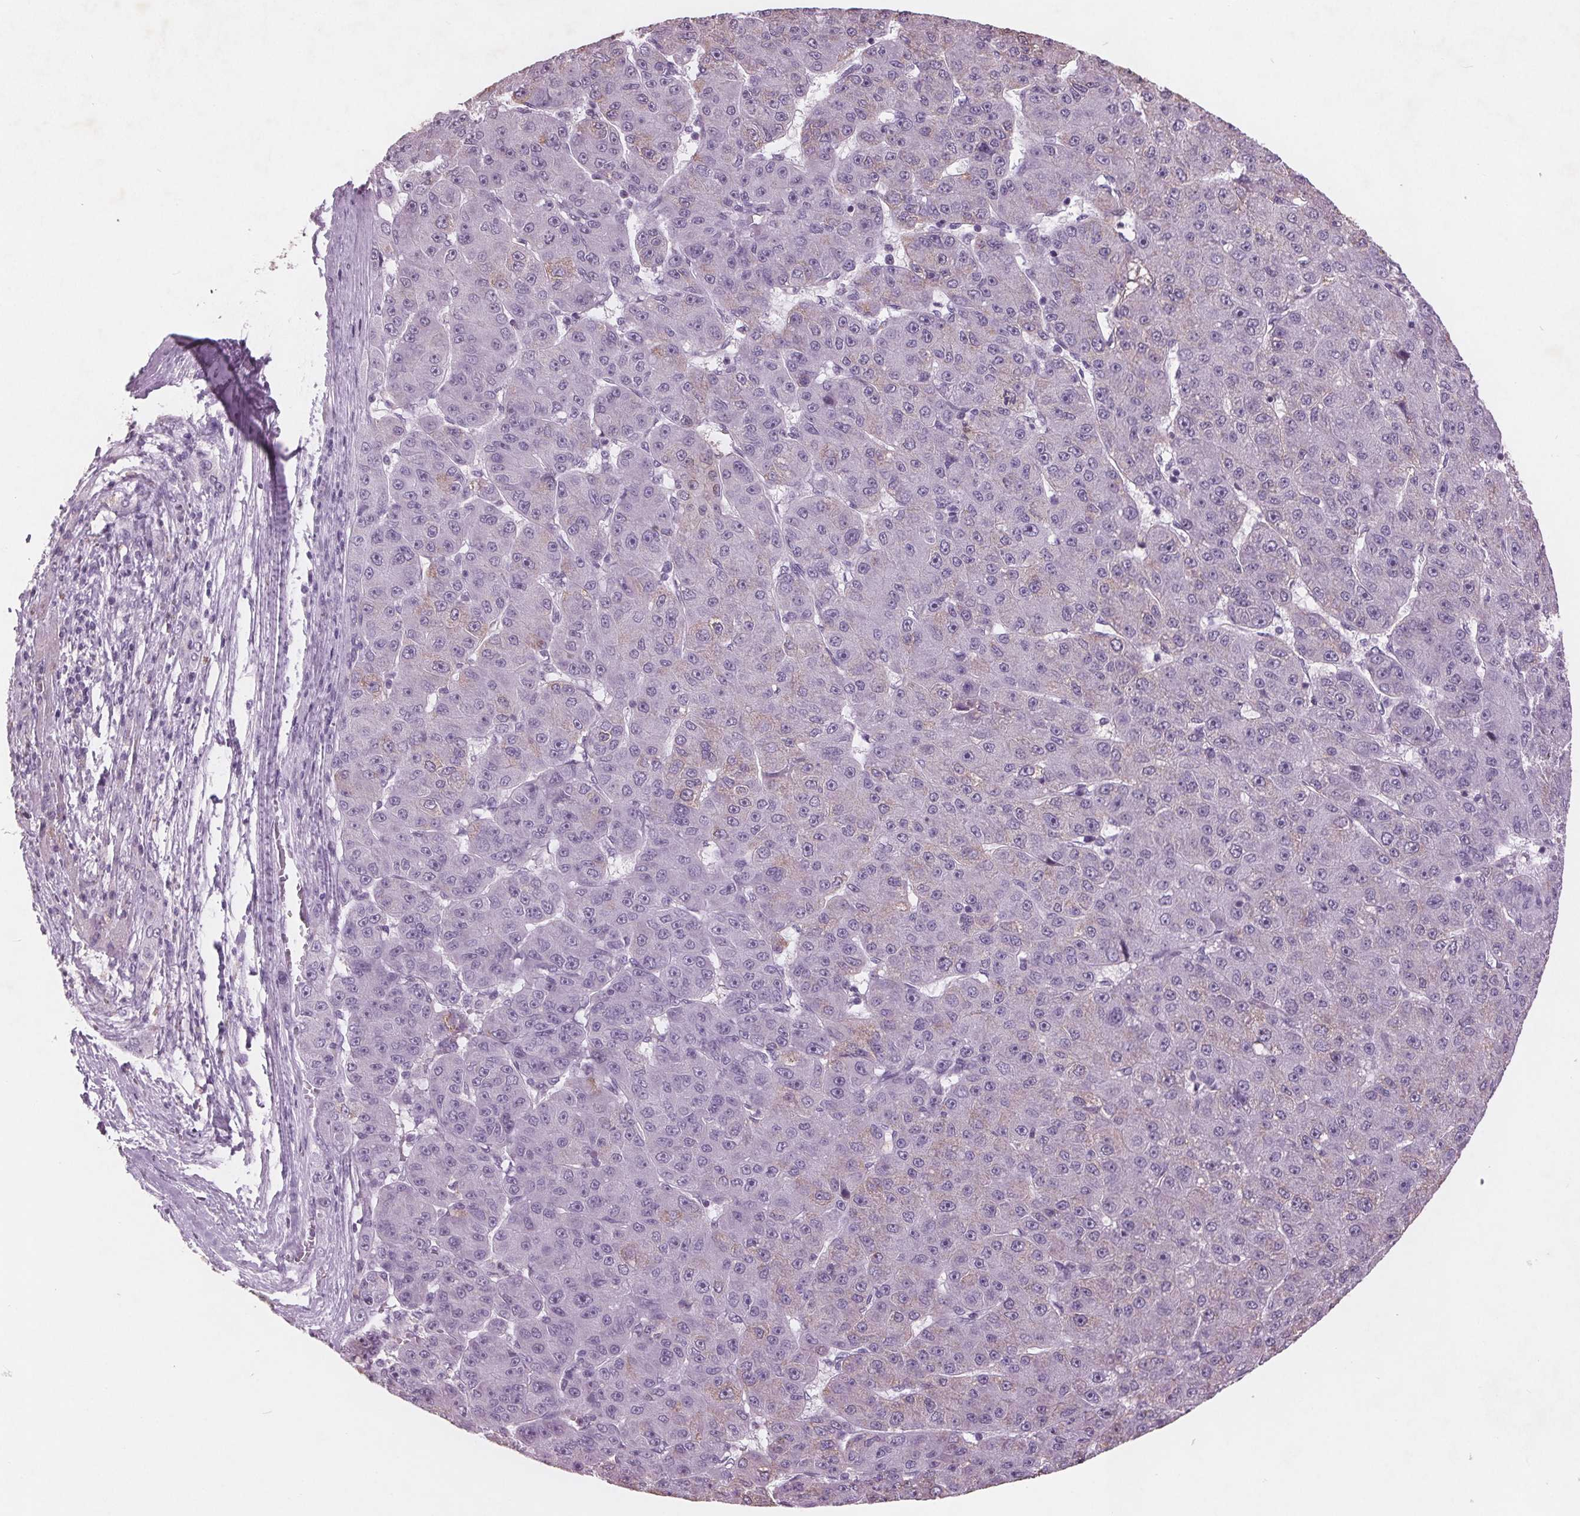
{"staining": {"intensity": "negative", "quantity": "none", "location": "none"}, "tissue": "liver cancer", "cell_type": "Tumor cells", "image_type": "cancer", "snomed": [{"axis": "morphology", "description": "Carcinoma, Hepatocellular, NOS"}, {"axis": "topography", "description": "Liver"}], "caption": "The photomicrograph displays no significant expression in tumor cells of liver cancer (hepatocellular carcinoma).", "gene": "PTPN14", "patient": {"sex": "male", "age": 67}}